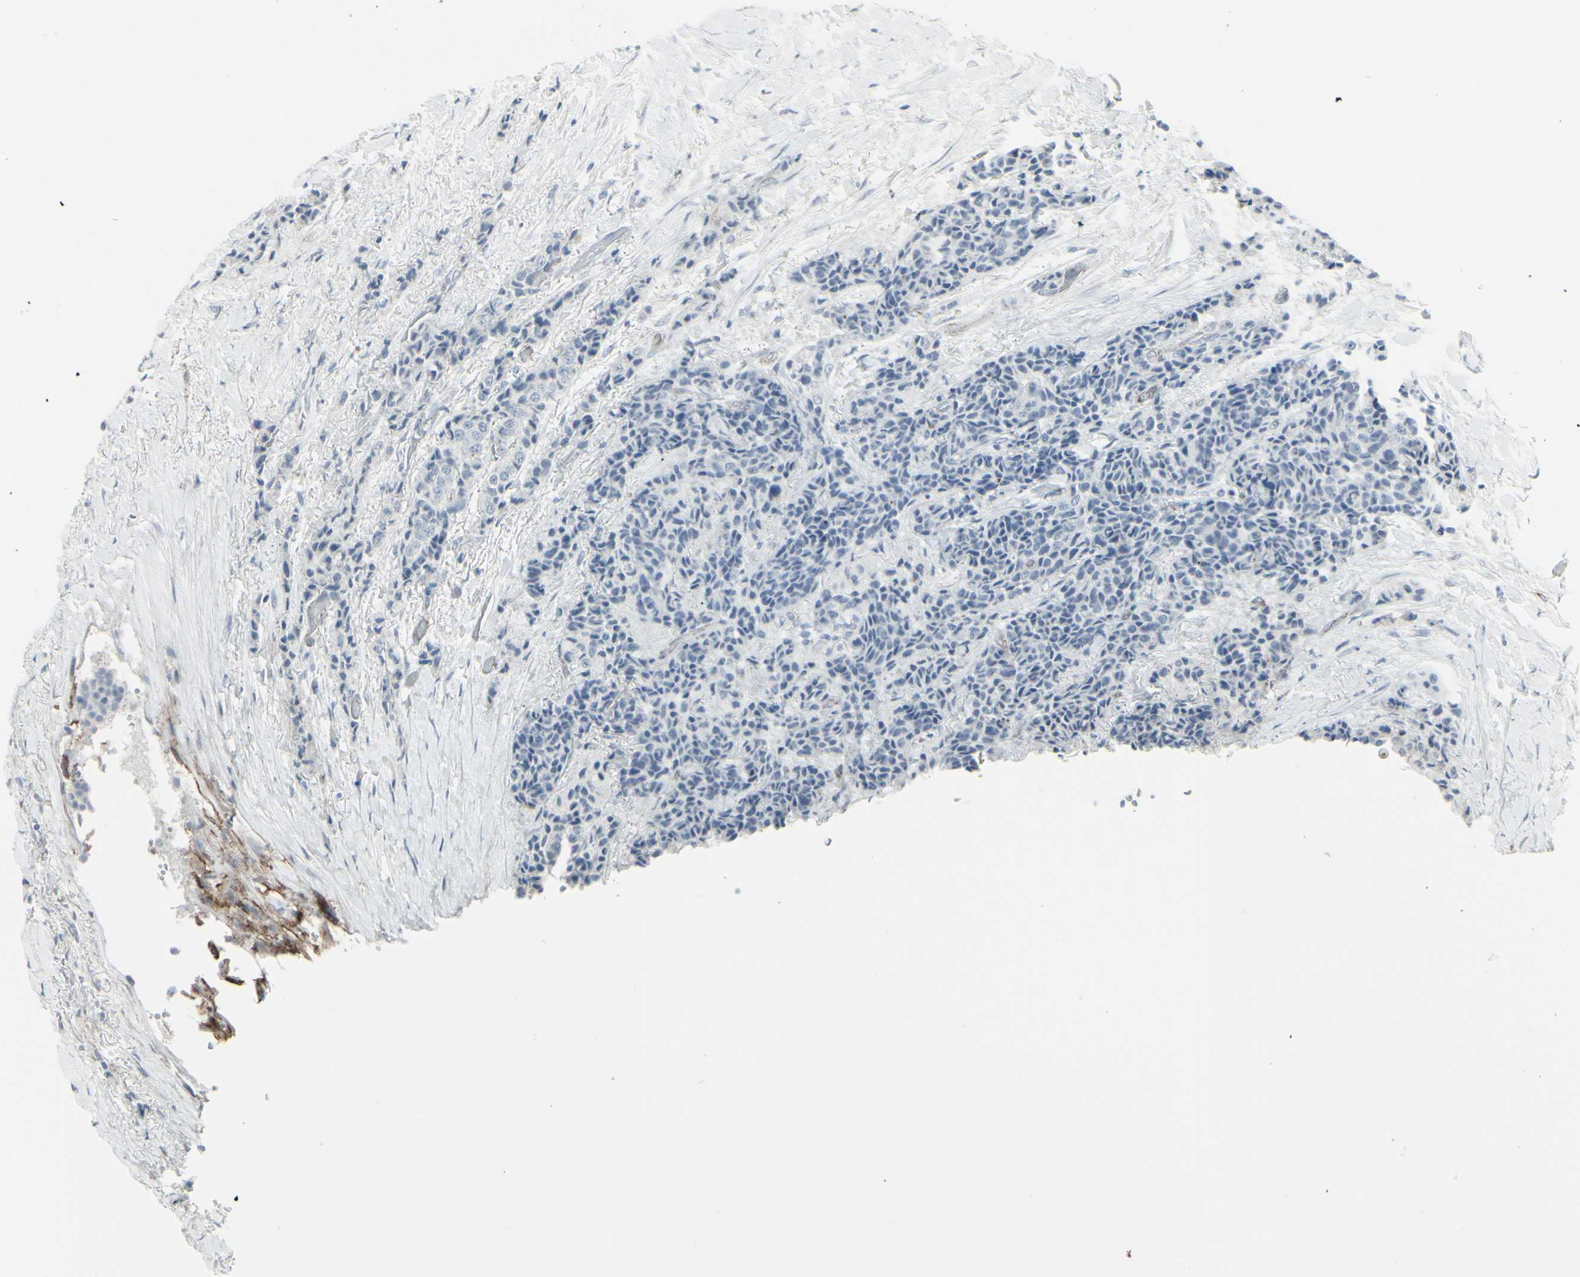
{"staining": {"intensity": "negative", "quantity": "none", "location": "none"}, "tissue": "carcinoid", "cell_type": "Tumor cells", "image_type": "cancer", "snomed": [{"axis": "morphology", "description": "Carcinoid, malignant, NOS"}, {"axis": "topography", "description": "Colon"}], "caption": "DAB immunohistochemical staining of malignant carcinoid shows no significant staining in tumor cells.", "gene": "GJA1", "patient": {"sex": "female", "age": 61}}